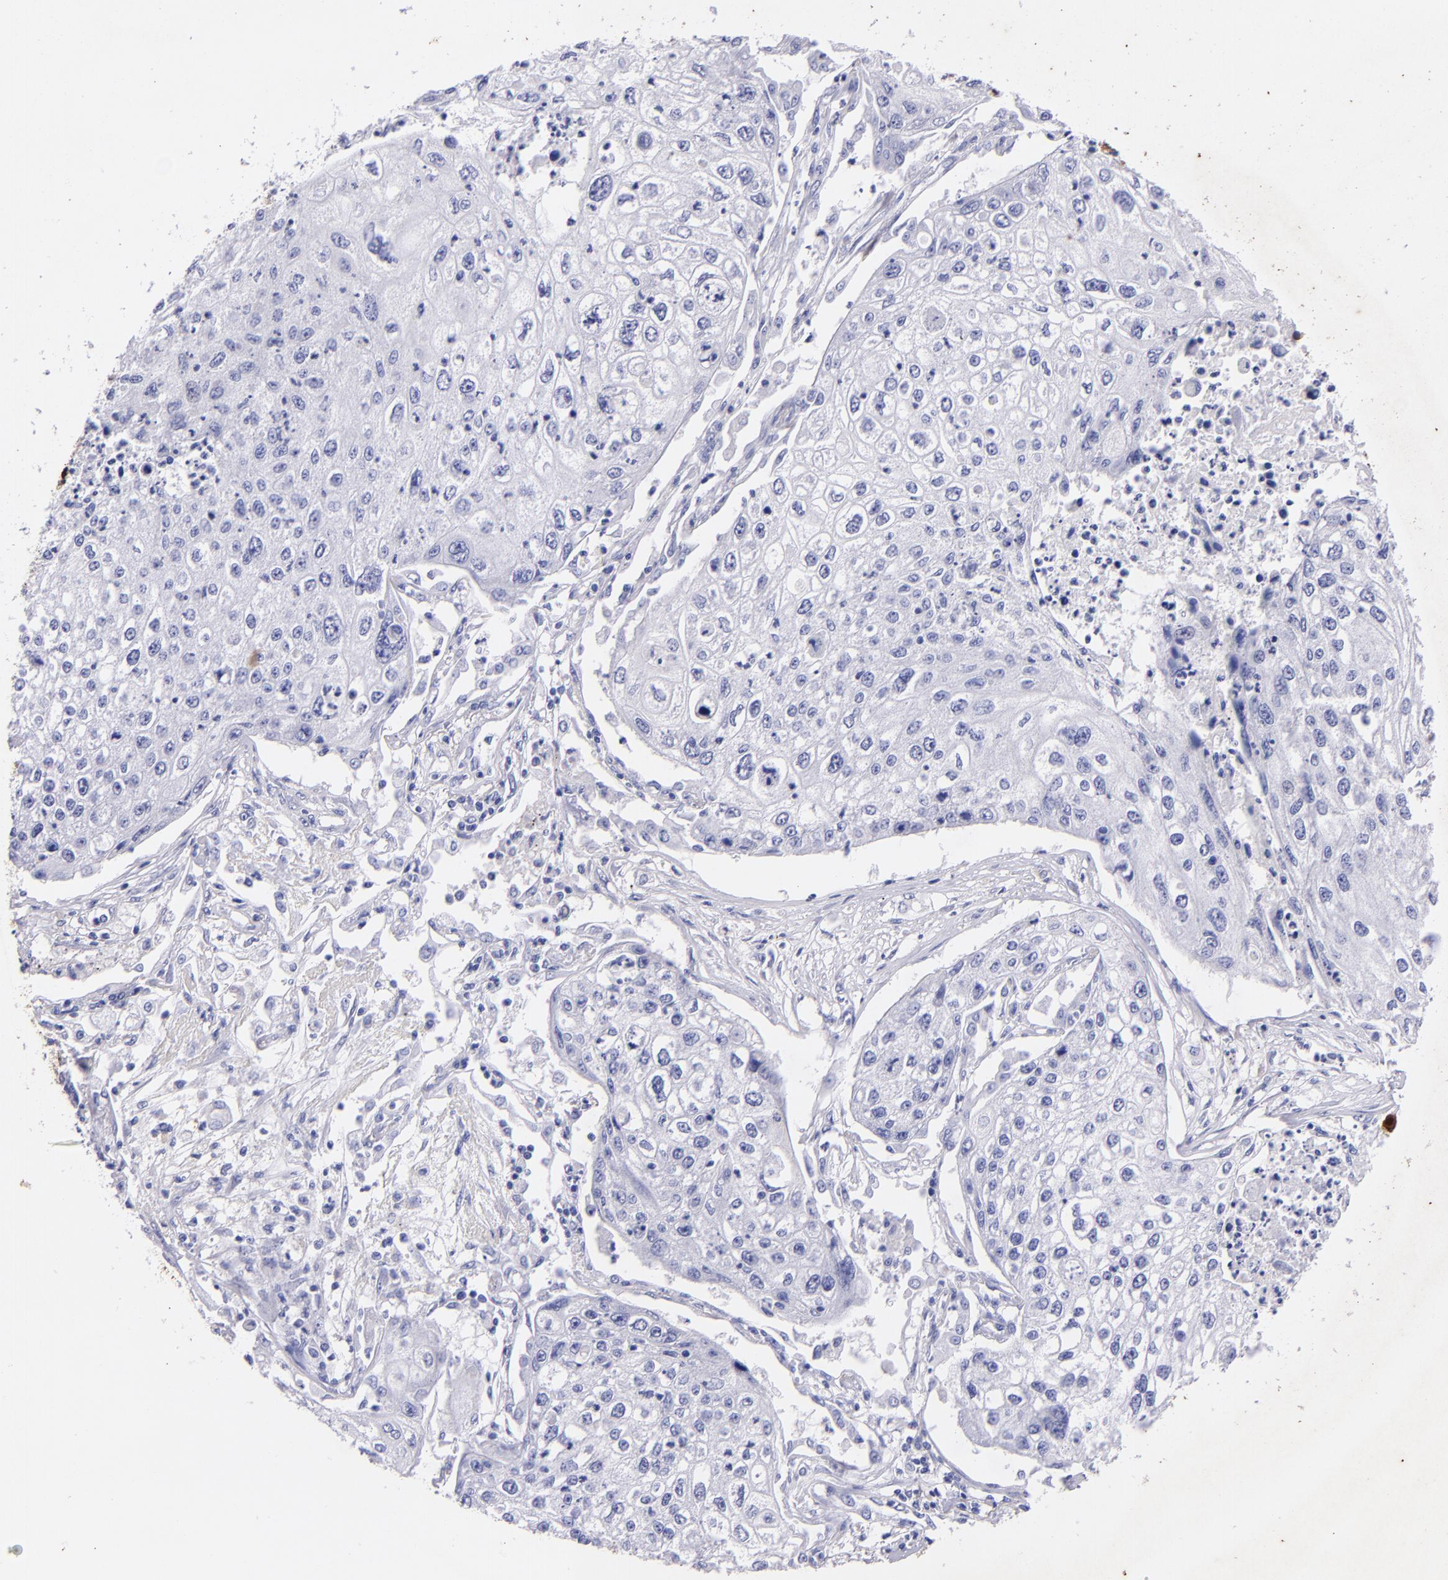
{"staining": {"intensity": "negative", "quantity": "none", "location": "none"}, "tissue": "lung cancer", "cell_type": "Tumor cells", "image_type": "cancer", "snomed": [{"axis": "morphology", "description": "Squamous cell carcinoma, NOS"}, {"axis": "topography", "description": "Lung"}], "caption": "Immunohistochemistry of human squamous cell carcinoma (lung) exhibits no expression in tumor cells.", "gene": "UCHL1", "patient": {"sex": "male", "age": 75}}